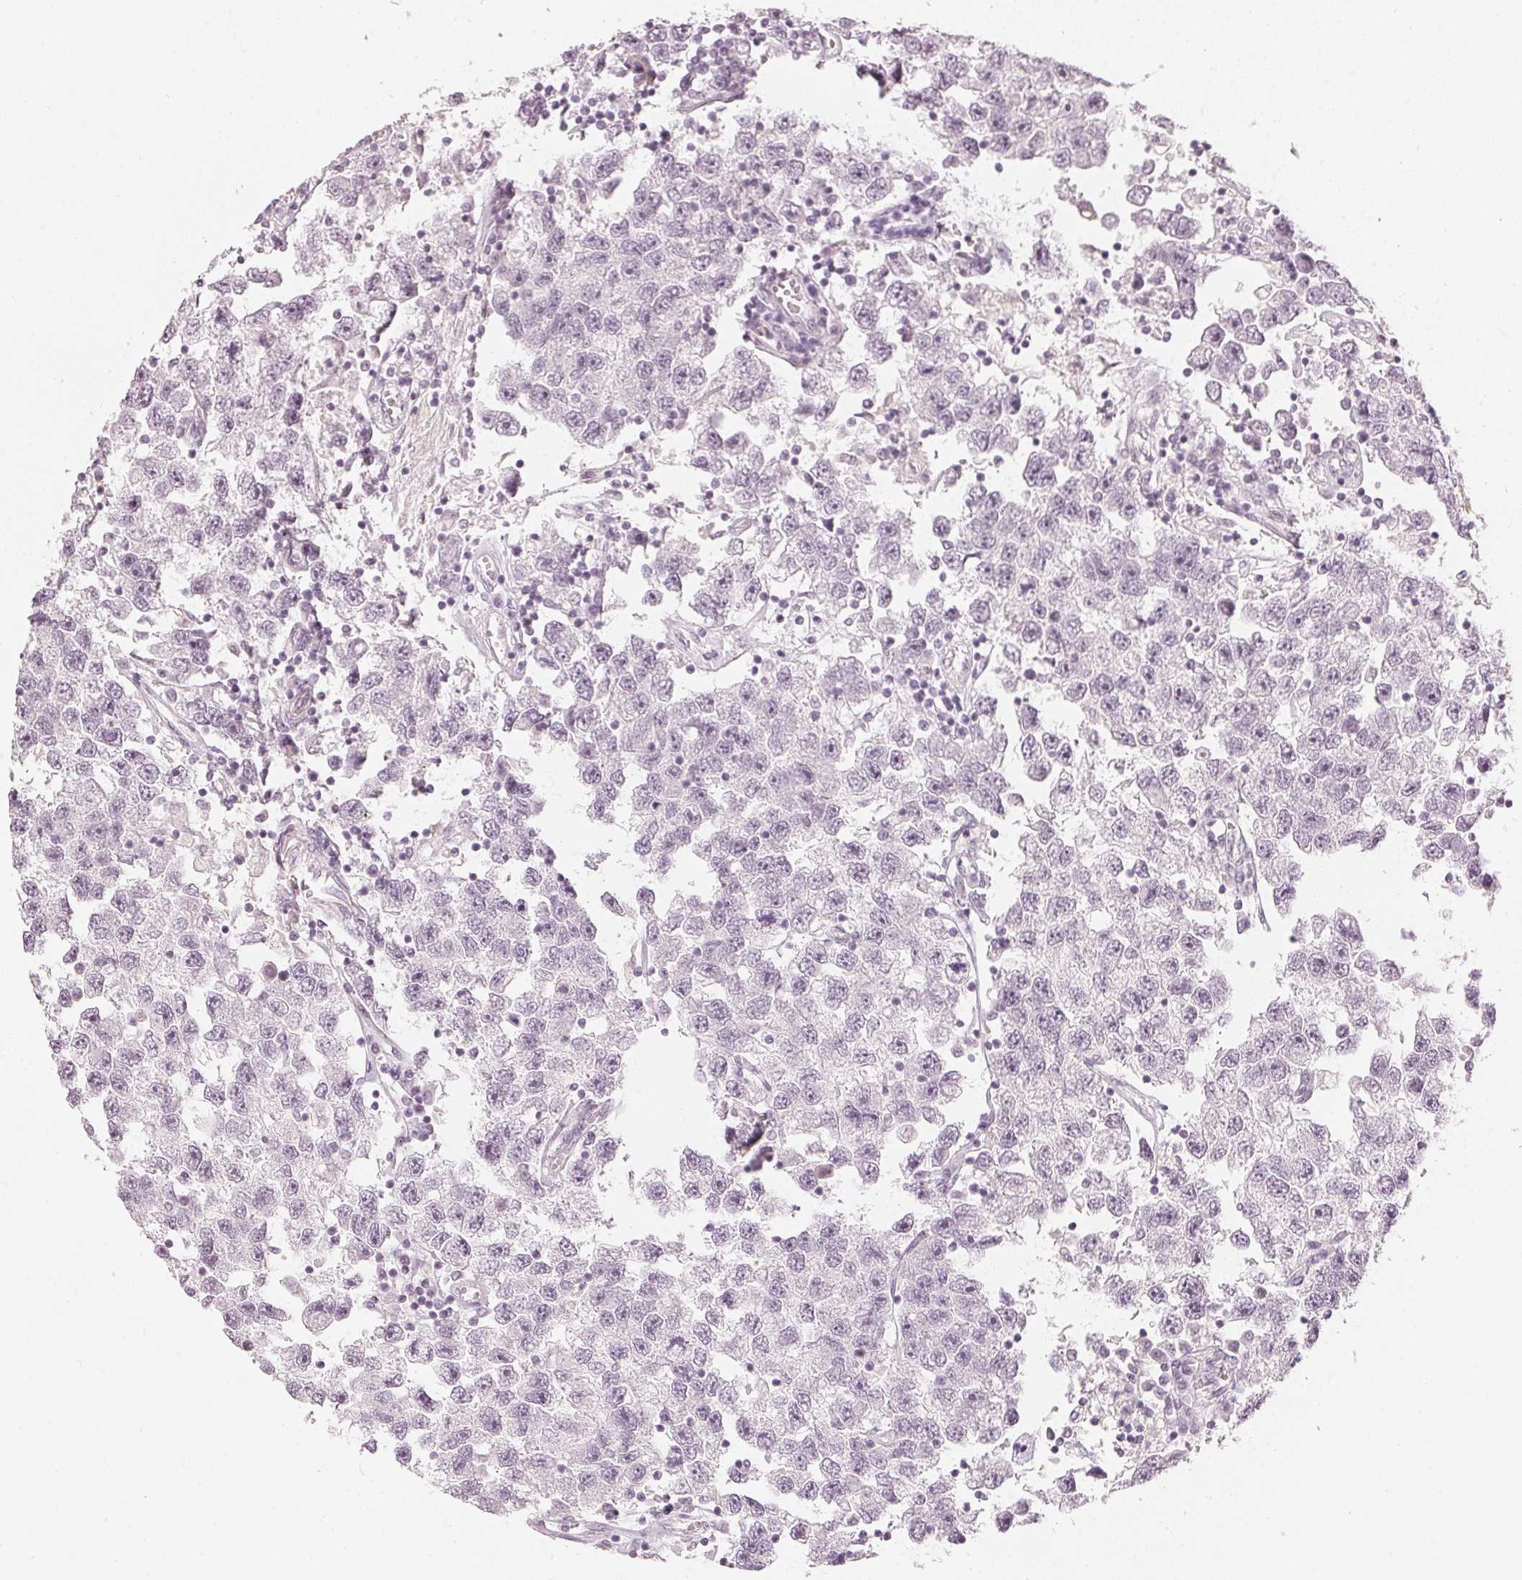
{"staining": {"intensity": "negative", "quantity": "none", "location": "none"}, "tissue": "testis cancer", "cell_type": "Tumor cells", "image_type": "cancer", "snomed": [{"axis": "morphology", "description": "Seminoma, NOS"}, {"axis": "topography", "description": "Testis"}], "caption": "Testis cancer (seminoma) was stained to show a protein in brown. There is no significant positivity in tumor cells.", "gene": "APLP1", "patient": {"sex": "male", "age": 26}}